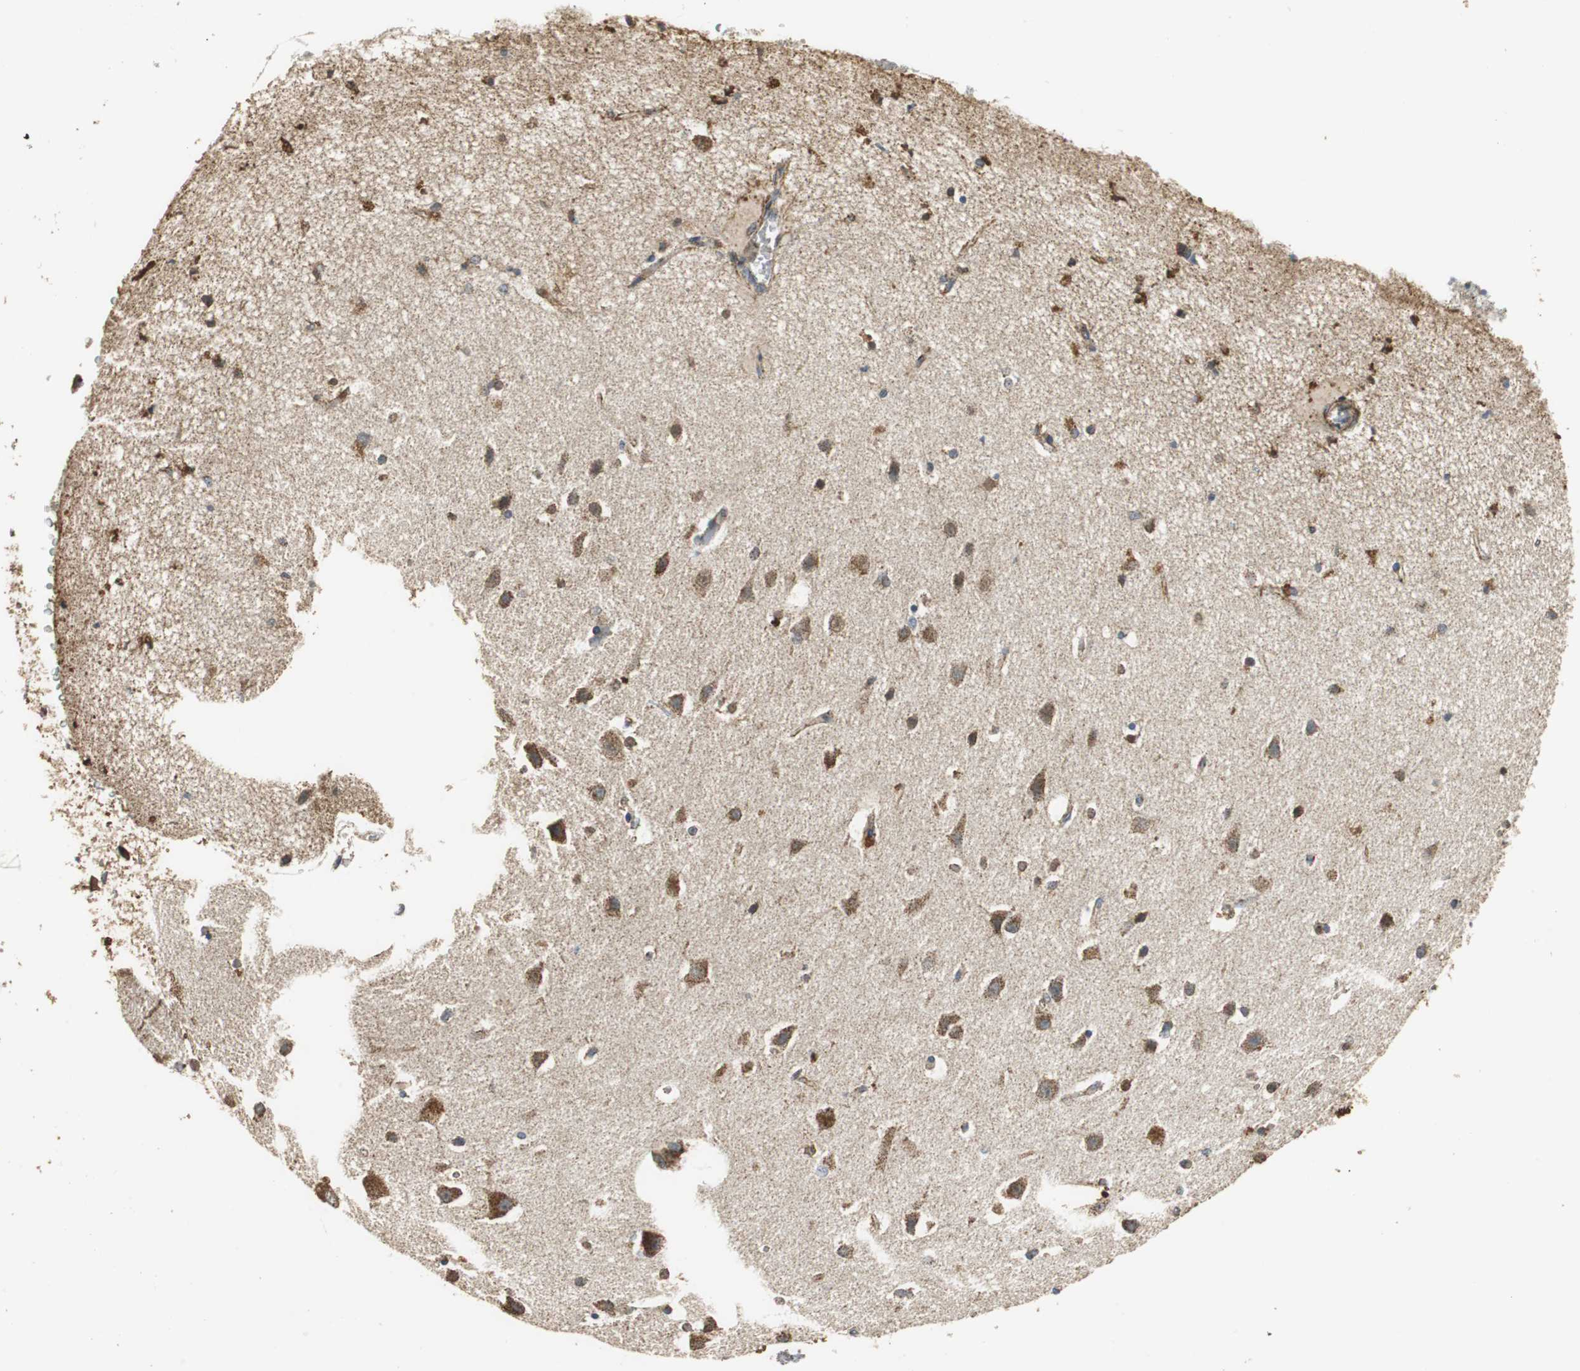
{"staining": {"intensity": "weak", "quantity": "25%-75%", "location": "cytoplasmic/membranous"}, "tissue": "caudate", "cell_type": "Glial cells", "image_type": "normal", "snomed": [{"axis": "morphology", "description": "Normal tissue, NOS"}, {"axis": "topography", "description": "Lateral ventricle wall"}], "caption": "DAB immunohistochemical staining of benign human caudate displays weak cytoplasmic/membranous protein positivity in about 25%-75% of glial cells.", "gene": "NNT", "patient": {"sex": "female", "age": 54}}